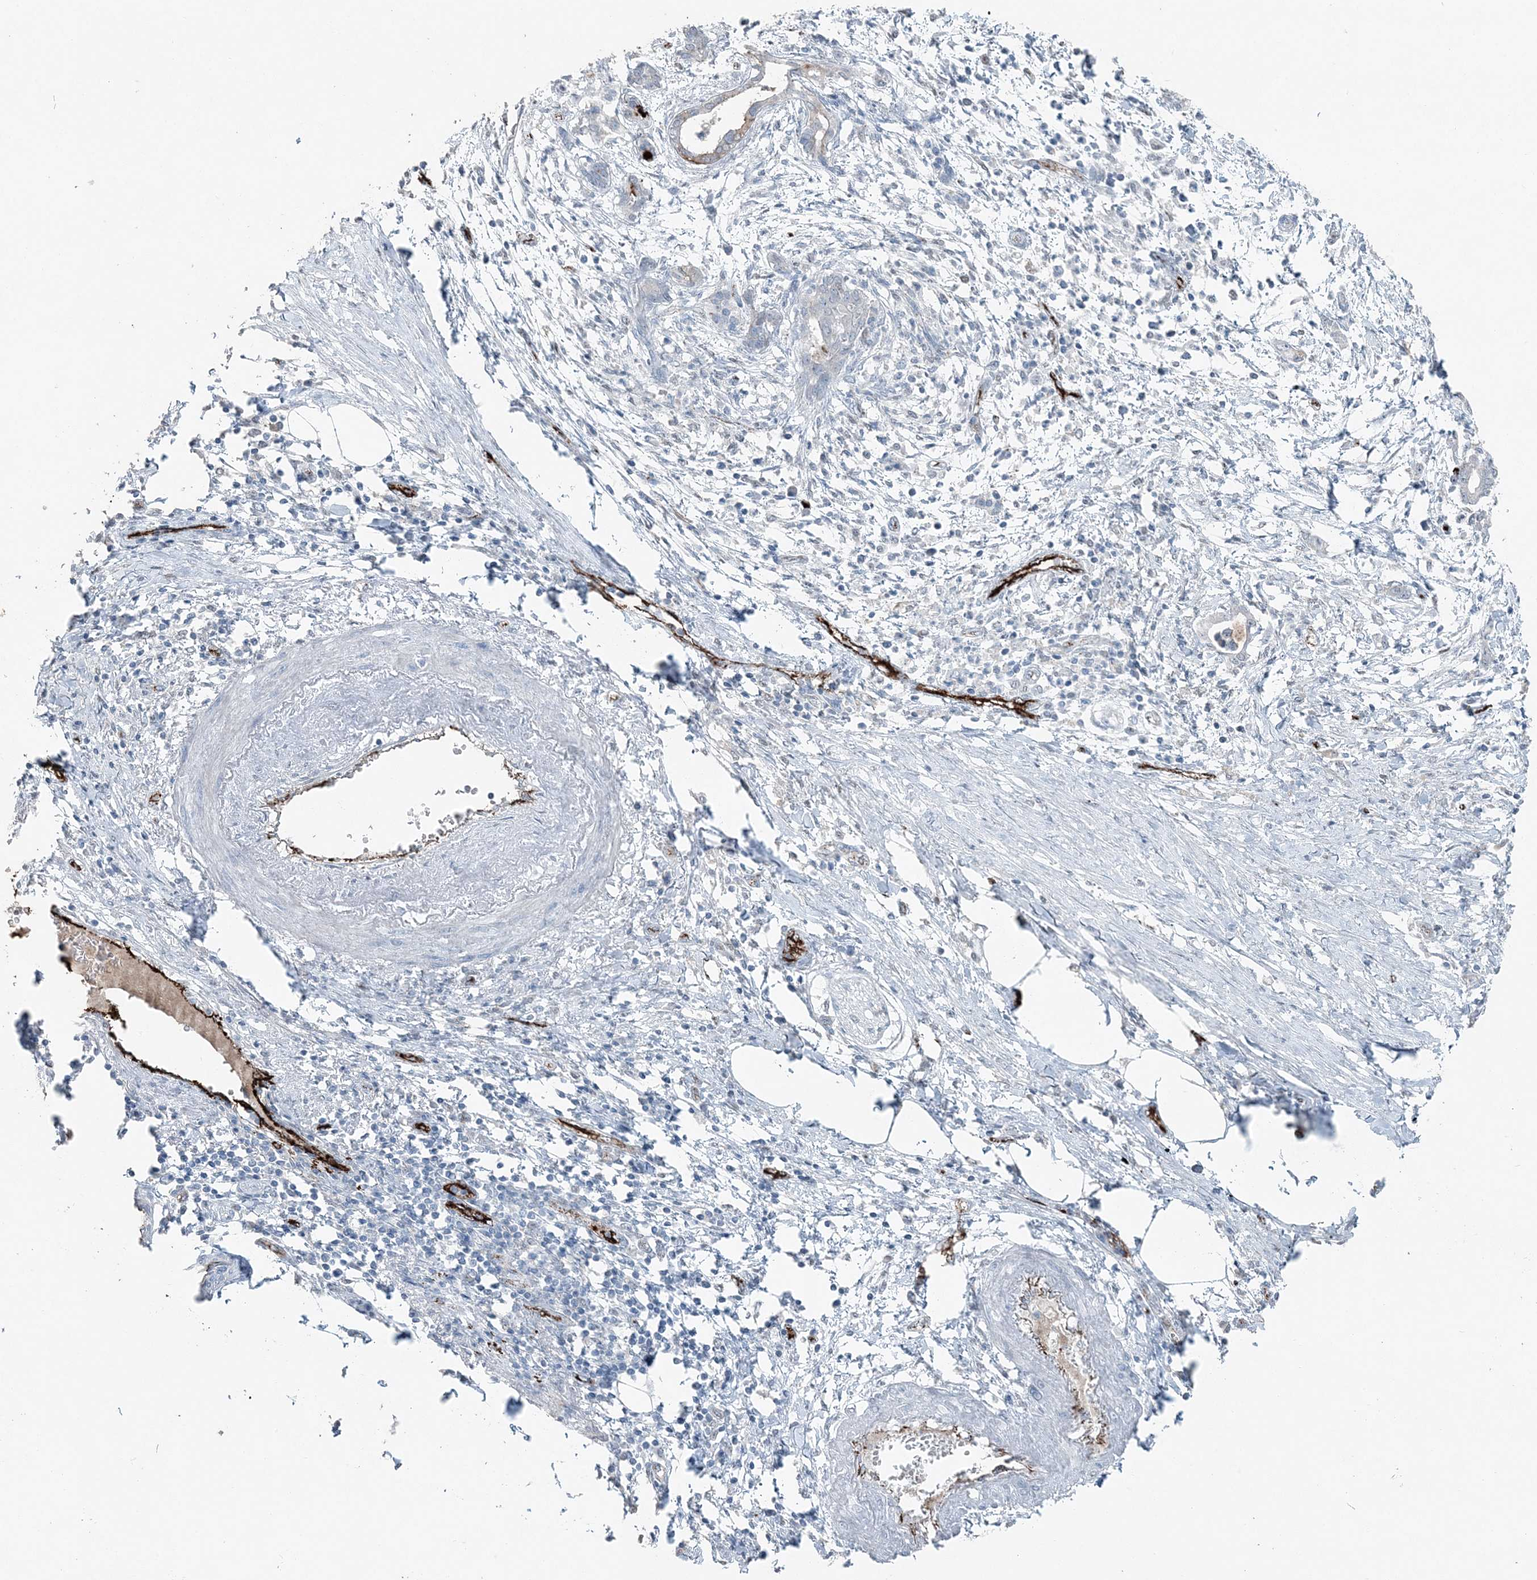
{"staining": {"intensity": "negative", "quantity": "none", "location": "none"}, "tissue": "pancreatic cancer", "cell_type": "Tumor cells", "image_type": "cancer", "snomed": [{"axis": "morphology", "description": "Adenocarcinoma, NOS"}, {"axis": "topography", "description": "Pancreas"}], "caption": "Immunohistochemical staining of pancreatic adenocarcinoma demonstrates no significant positivity in tumor cells.", "gene": "ELOVL7", "patient": {"sex": "female", "age": 55}}